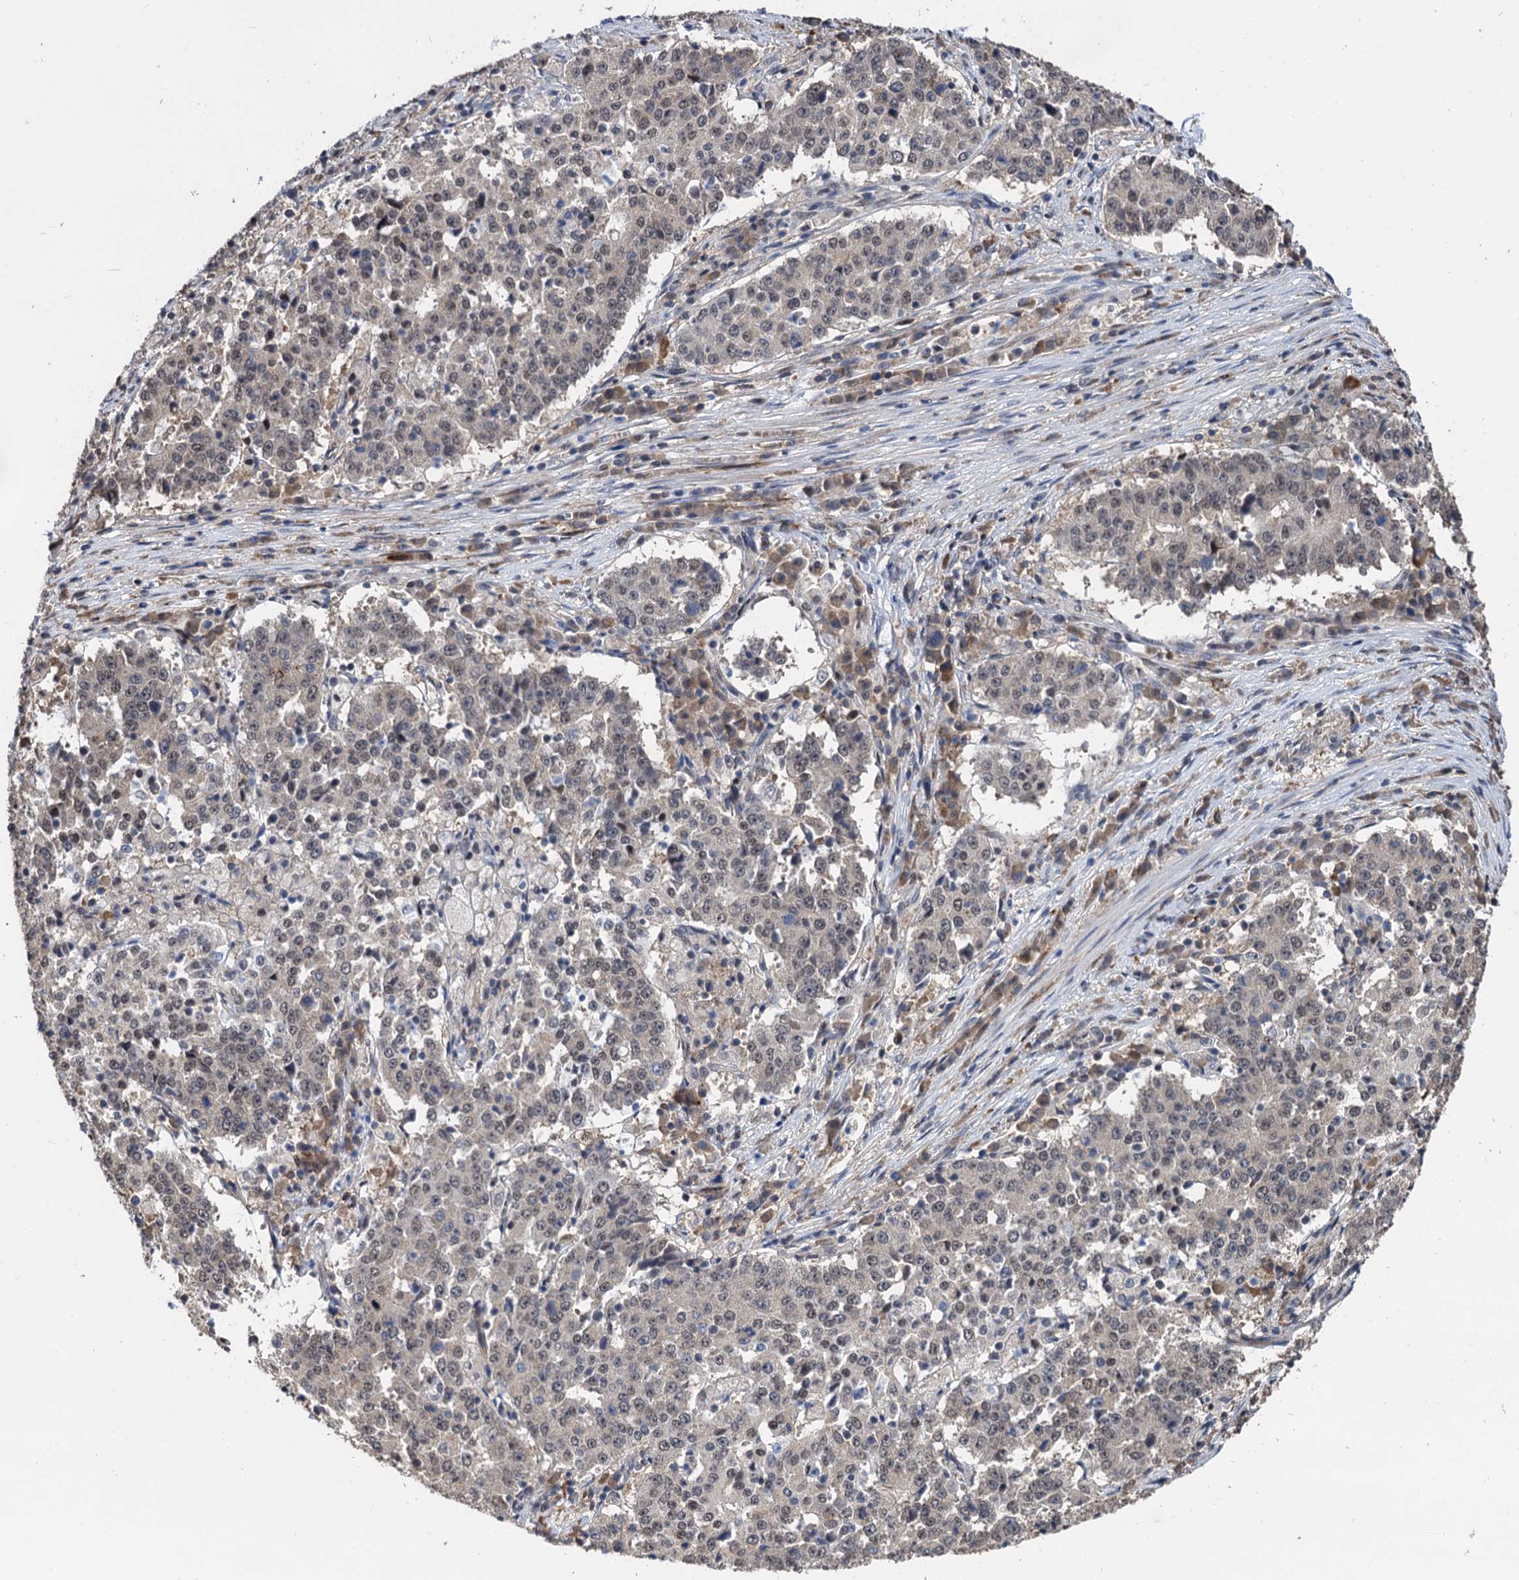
{"staining": {"intensity": "weak", "quantity": ">75%", "location": "nuclear"}, "tissue": "stomach cancer", "cell_type": "Tumor cells", "image_type": "cancer", "snomed": [{"axis": "morphology", "description": "Adenocarcinoma, NOS"}, {"axis": "topography", "description": "Stomach"}], "caption": "Immunohistochemical staining of stomach adenocarcinoma exhibits low levels of weak nuclear protein positivity in about >75% of tumor cells.", "gene": "PSMD4", "patient": {"sex": "male", "age": 59}}